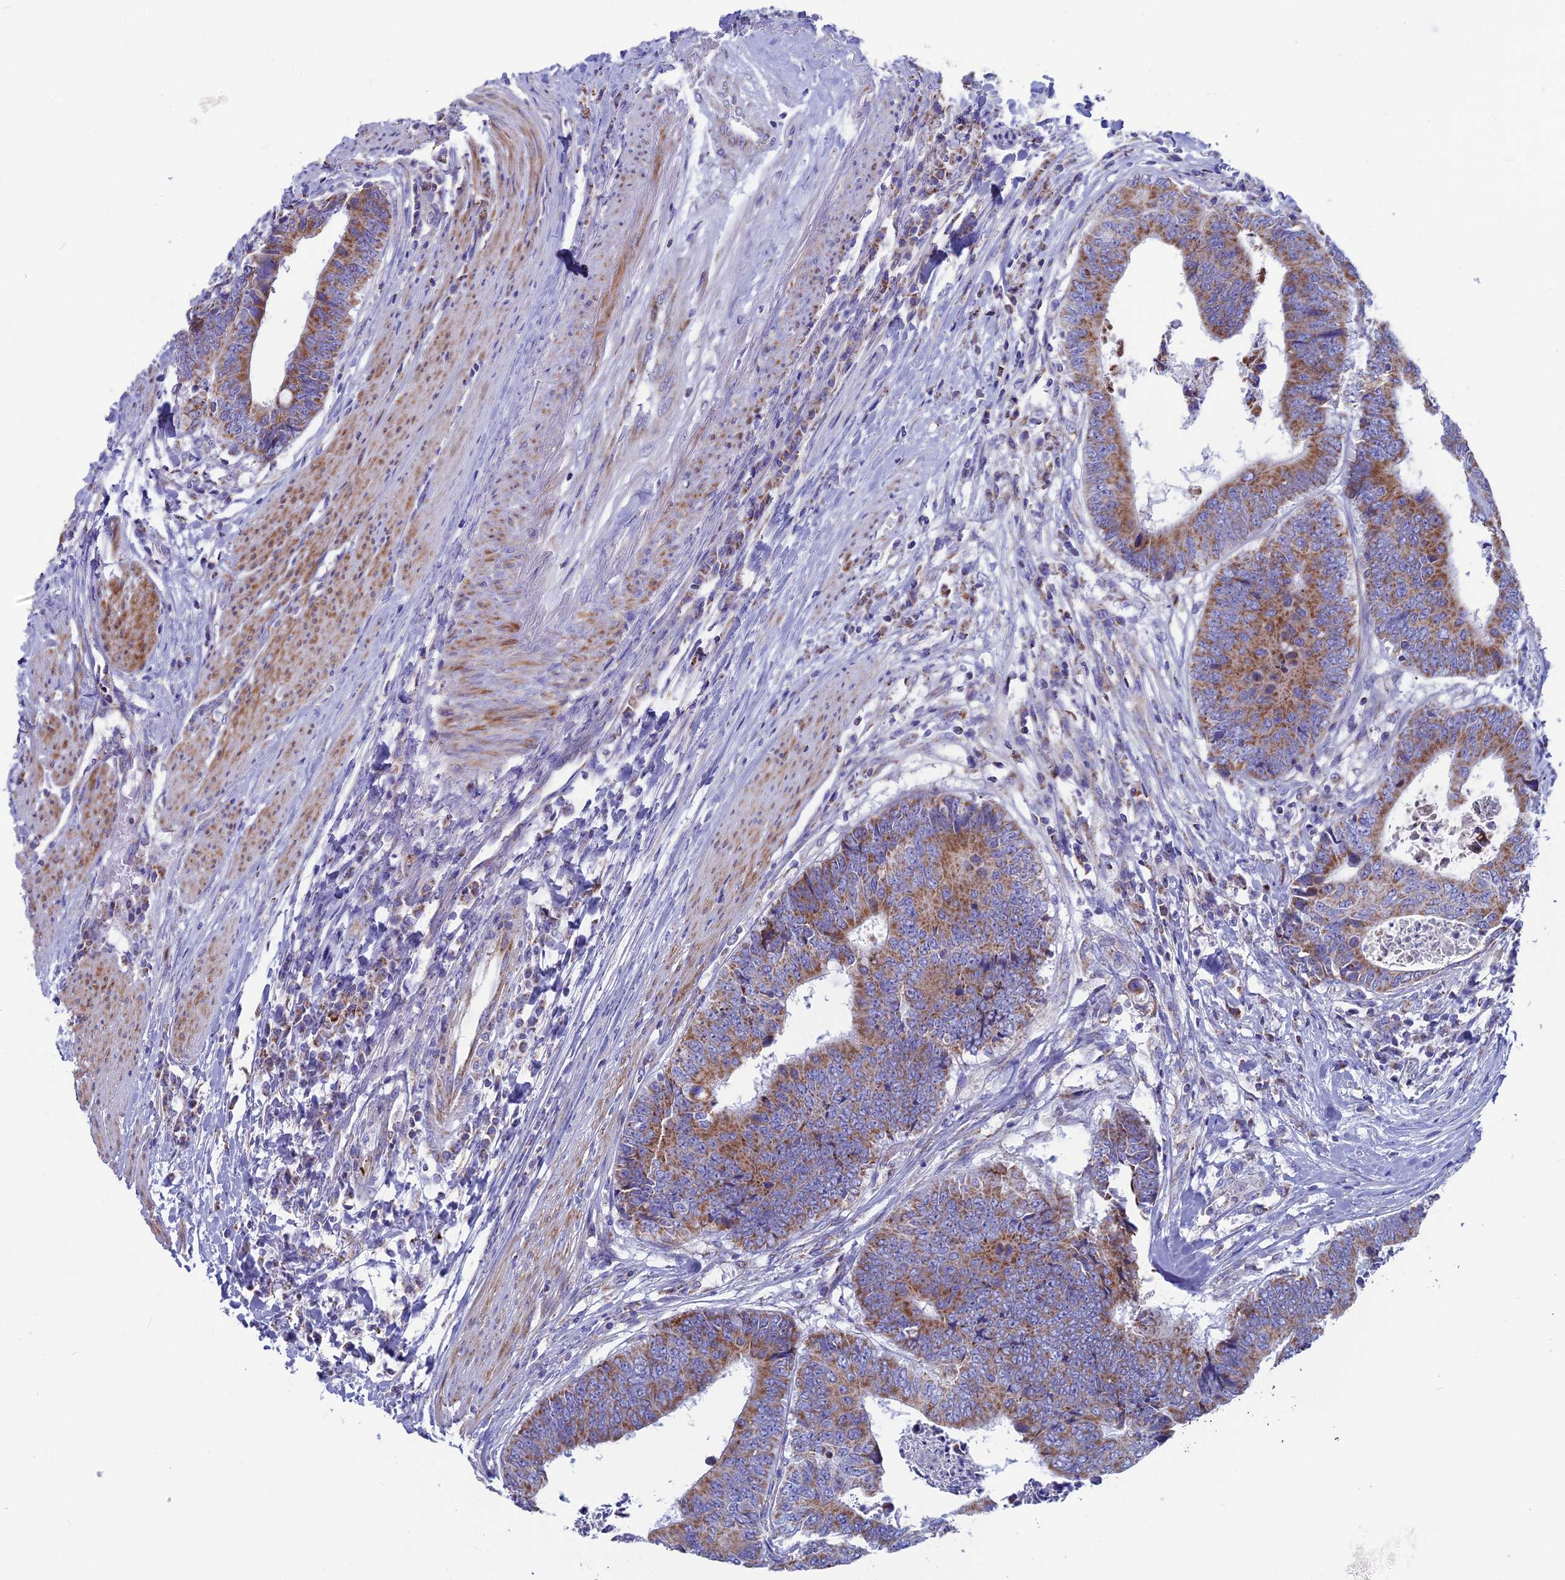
{"staining": {"intensity": "moderate", "quantity": ">75%", "location": "cytoplasmic/membranous"}, "tissue": "colorectal cancer", "cell_type": "Tumor cells", "image_type": "cancer", "snomed": [{"axis": "morphology", "description": "Adenocarcinoma, NOS"}, {"axis": "topography", "description": "Rectum"}], "caption": "A photomicrograph of human adenocarcinoma (colorectal) stained for a protein displays moderate cytoplasmic/membranous brown staining in tumor cells. (IHC, brightfield microscopy, high magnification).", "gene": "CS", "patient": {"sex": "male", "age": 84}}